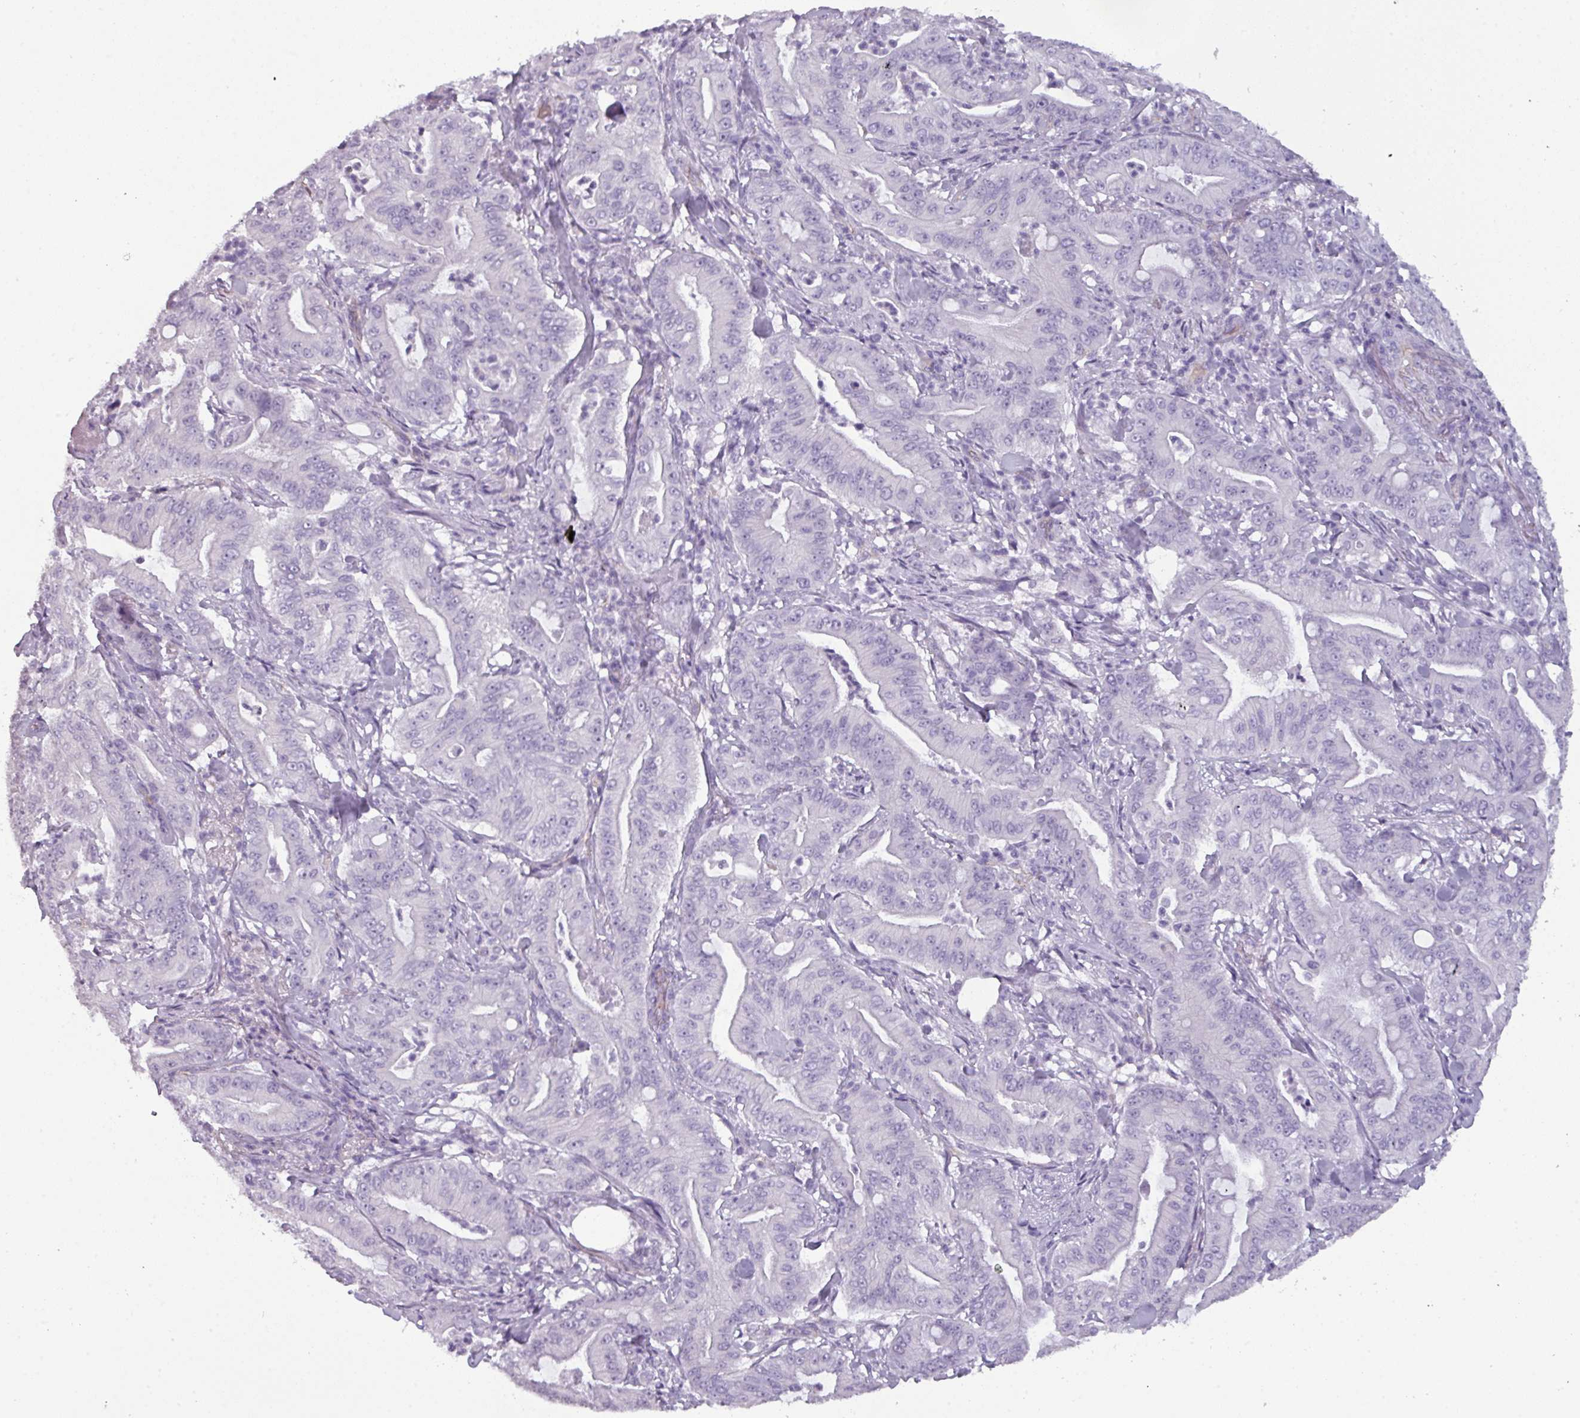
{"staining": {"intensity": "negative", "quantity": "none", "location": "none"}, "tissue": "pancreatic cancer", "cell_type": "Tumor cells", "image_type": "cancer", "snomed": [{"axis": "morphology", "description": "Adenocarcinoma, NOS"}, {"axis": "topography", "description": "Pancreas"}], "caption": "Adenocarcinoma (pancreatic) was stained to show a protein in brown. There is no significant staining in tumor cells.", "gene": "AREL1", "patient": {"sex": "male", "age": 71}}